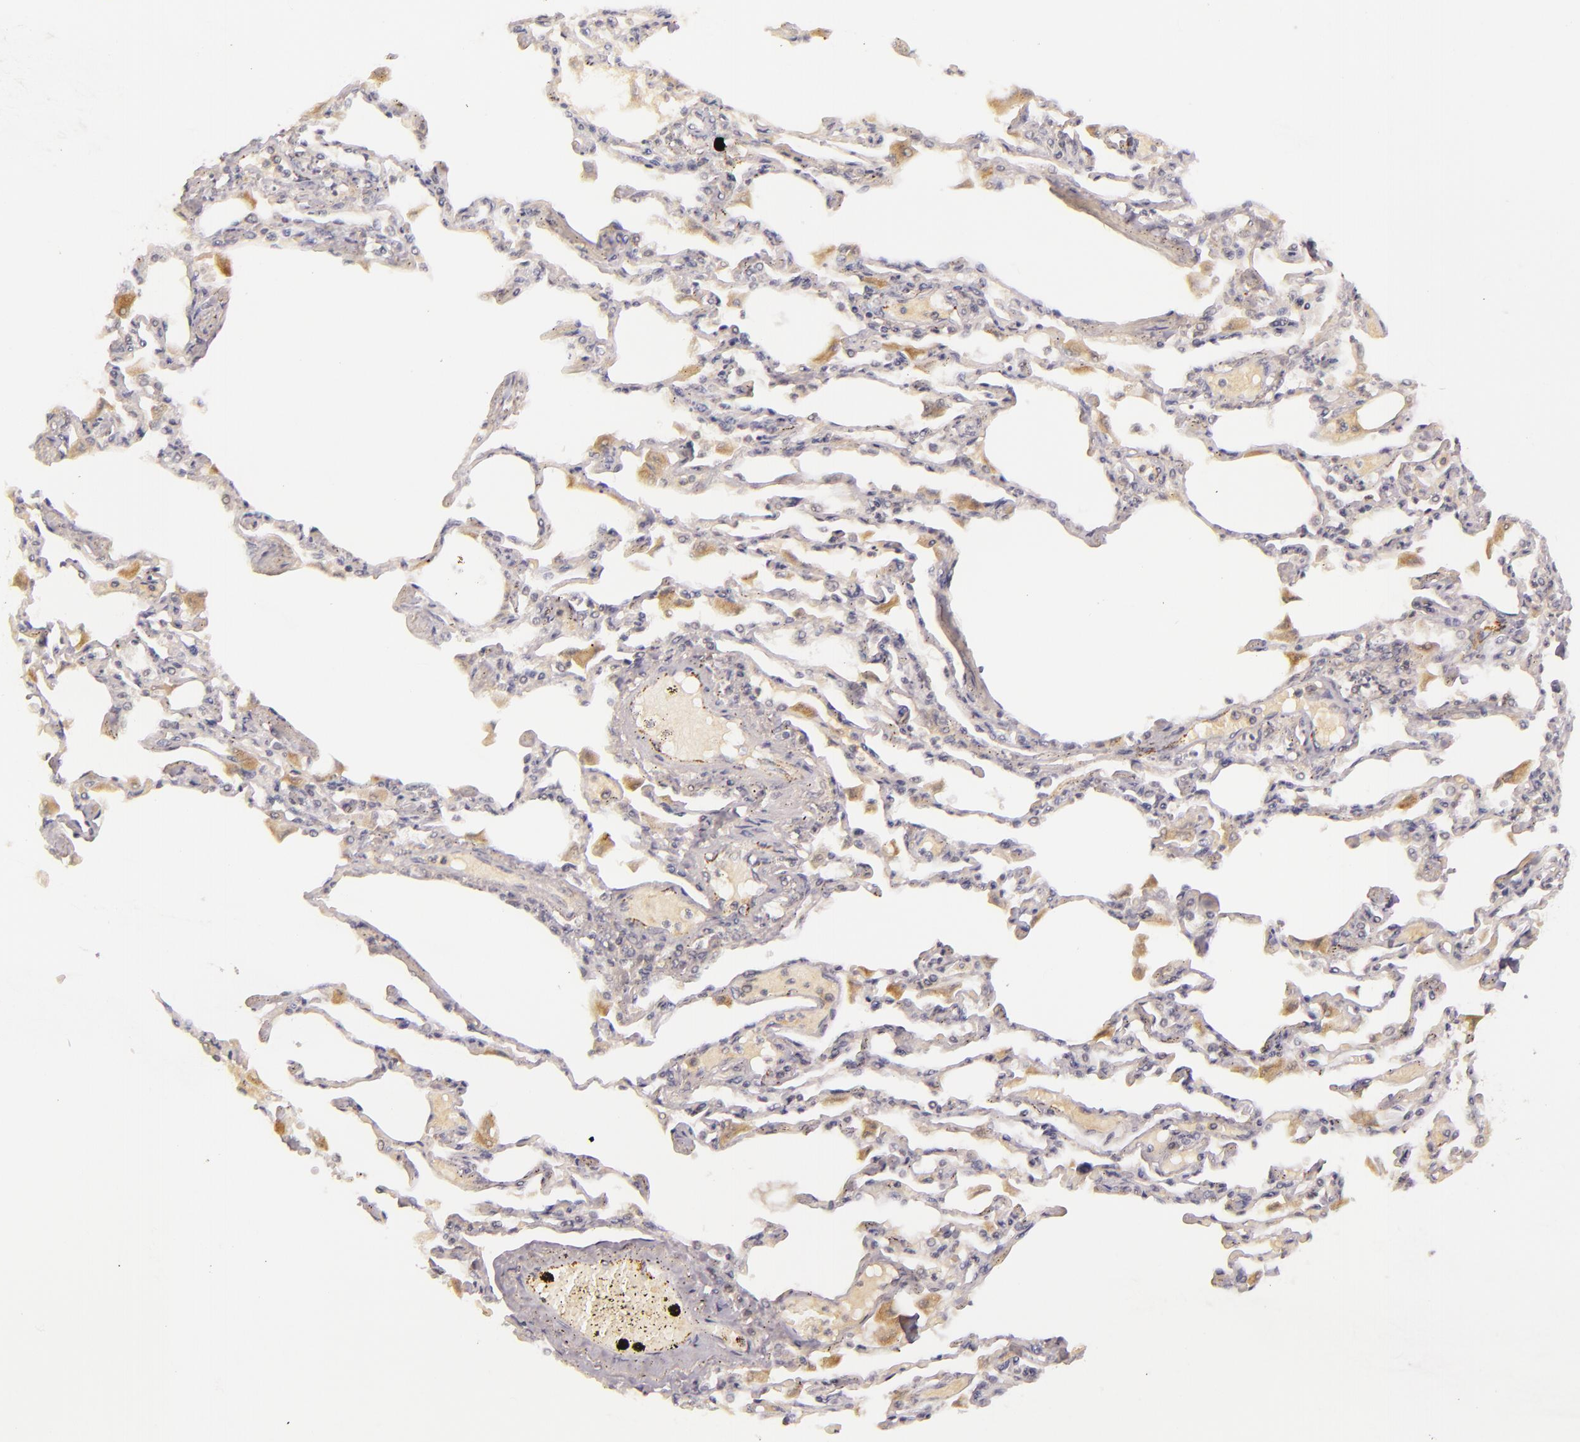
{"staining": {"intensity": "negative", "quantity": "none", "location": "none"}, "tissue": "adipose tissue", "cell_type": "Adipocytes", "image_type": "normal", "snomed": [{"axis": "morphology", "description": "Normal tissue, NOS"}, {"axis": "topography", "description": "Bronchus"}, {"axis": "topography", "description": "Lung"}], "caption": "The IHC image has no significant expression in adipocytes of adipose tissue.", "gene": "CASP8", "patient": {"sex": "female", "age": 49}}